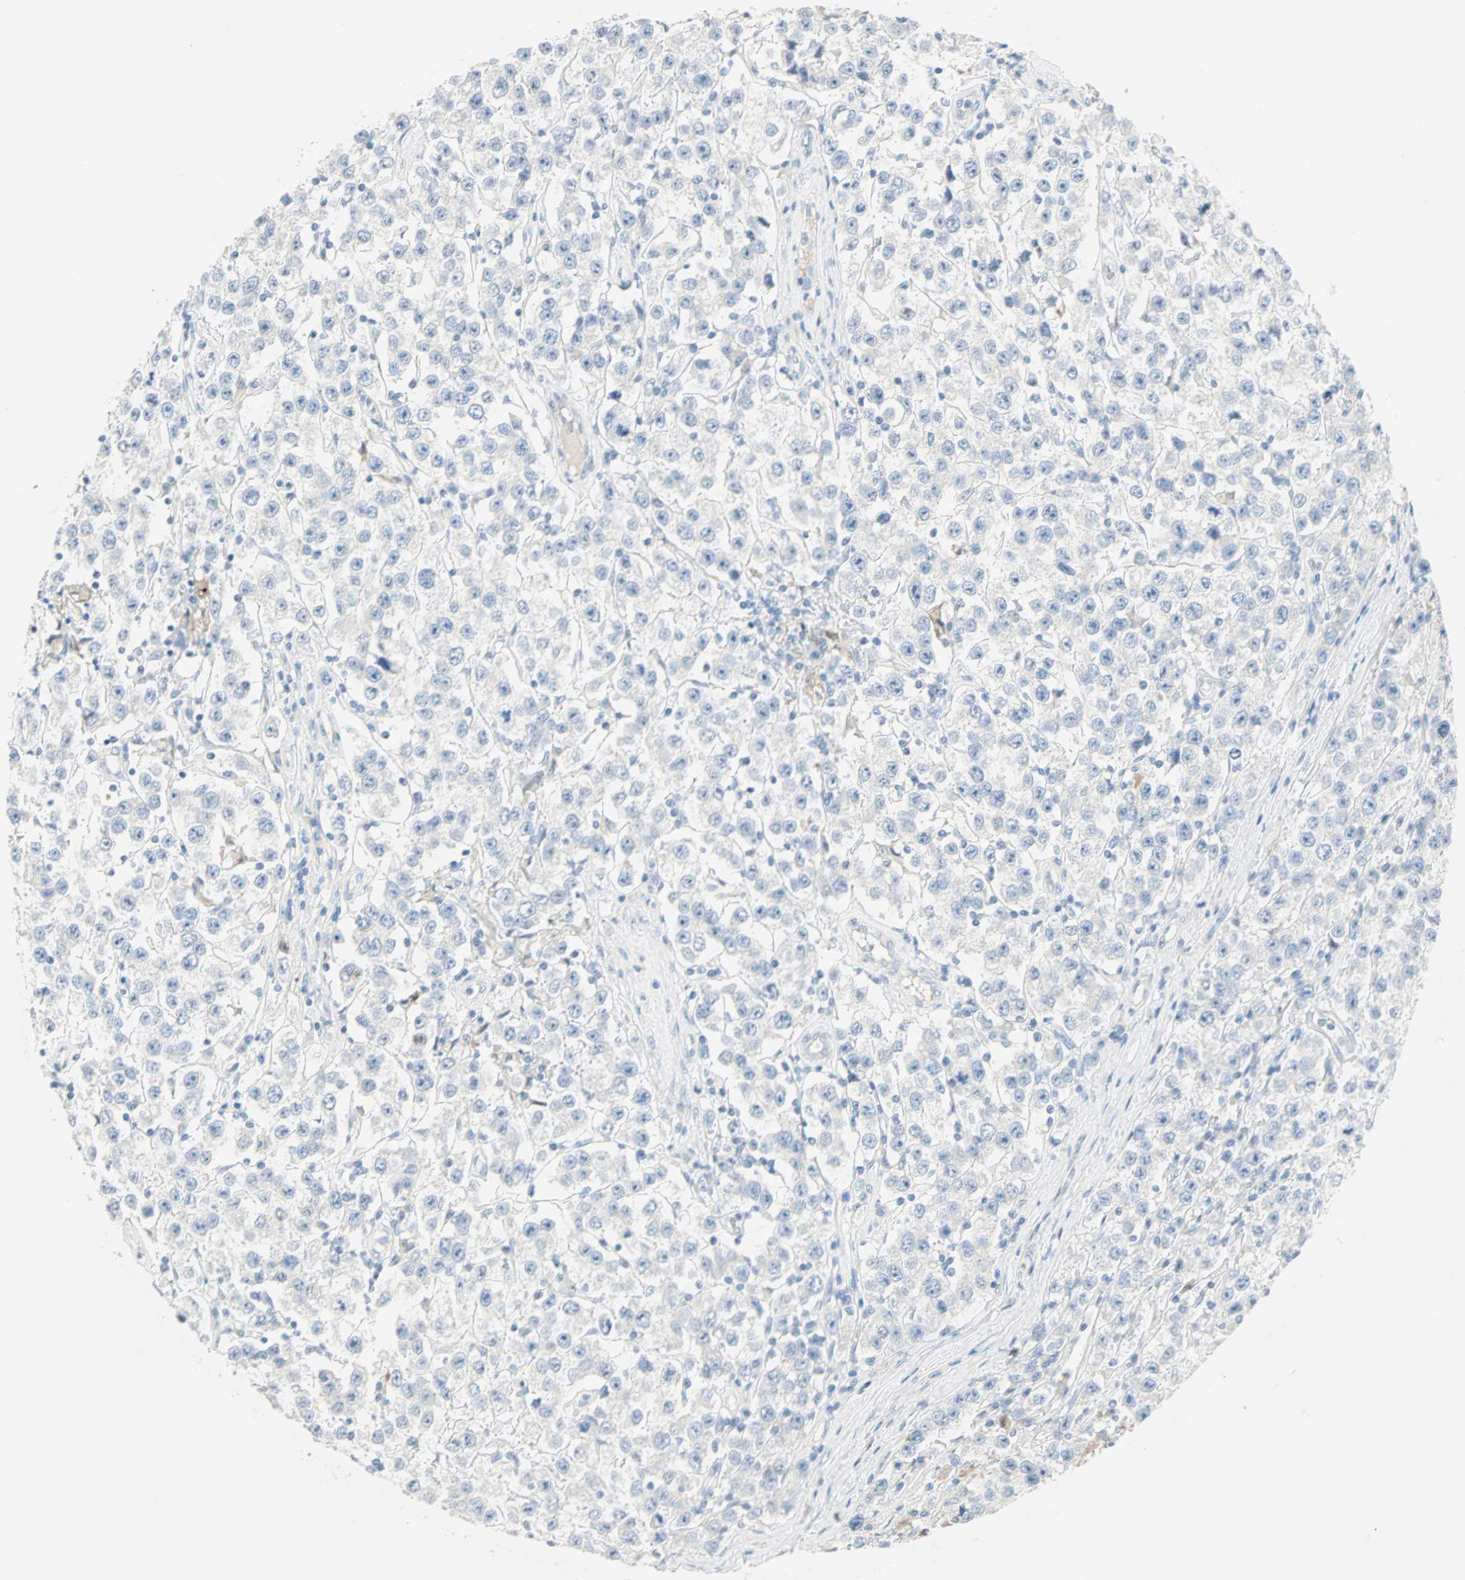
{"staining": {"intensity": "negative", "quantity": "none", "location": "none"}, "tissue": "testis cancer", "cell_type": "Tumor cells", "image_type": "cancer", "snomed": [{"axis": "morphology", "description": "Seminoma, NOS"}, {"axis": "topography", "description": "Testis"}], "caption": "The image exhibits no significant positivity in tumor cells of testis seminoma.", "gene": "SULT1C2", "patient": {"sex": "male", "age": 52}}